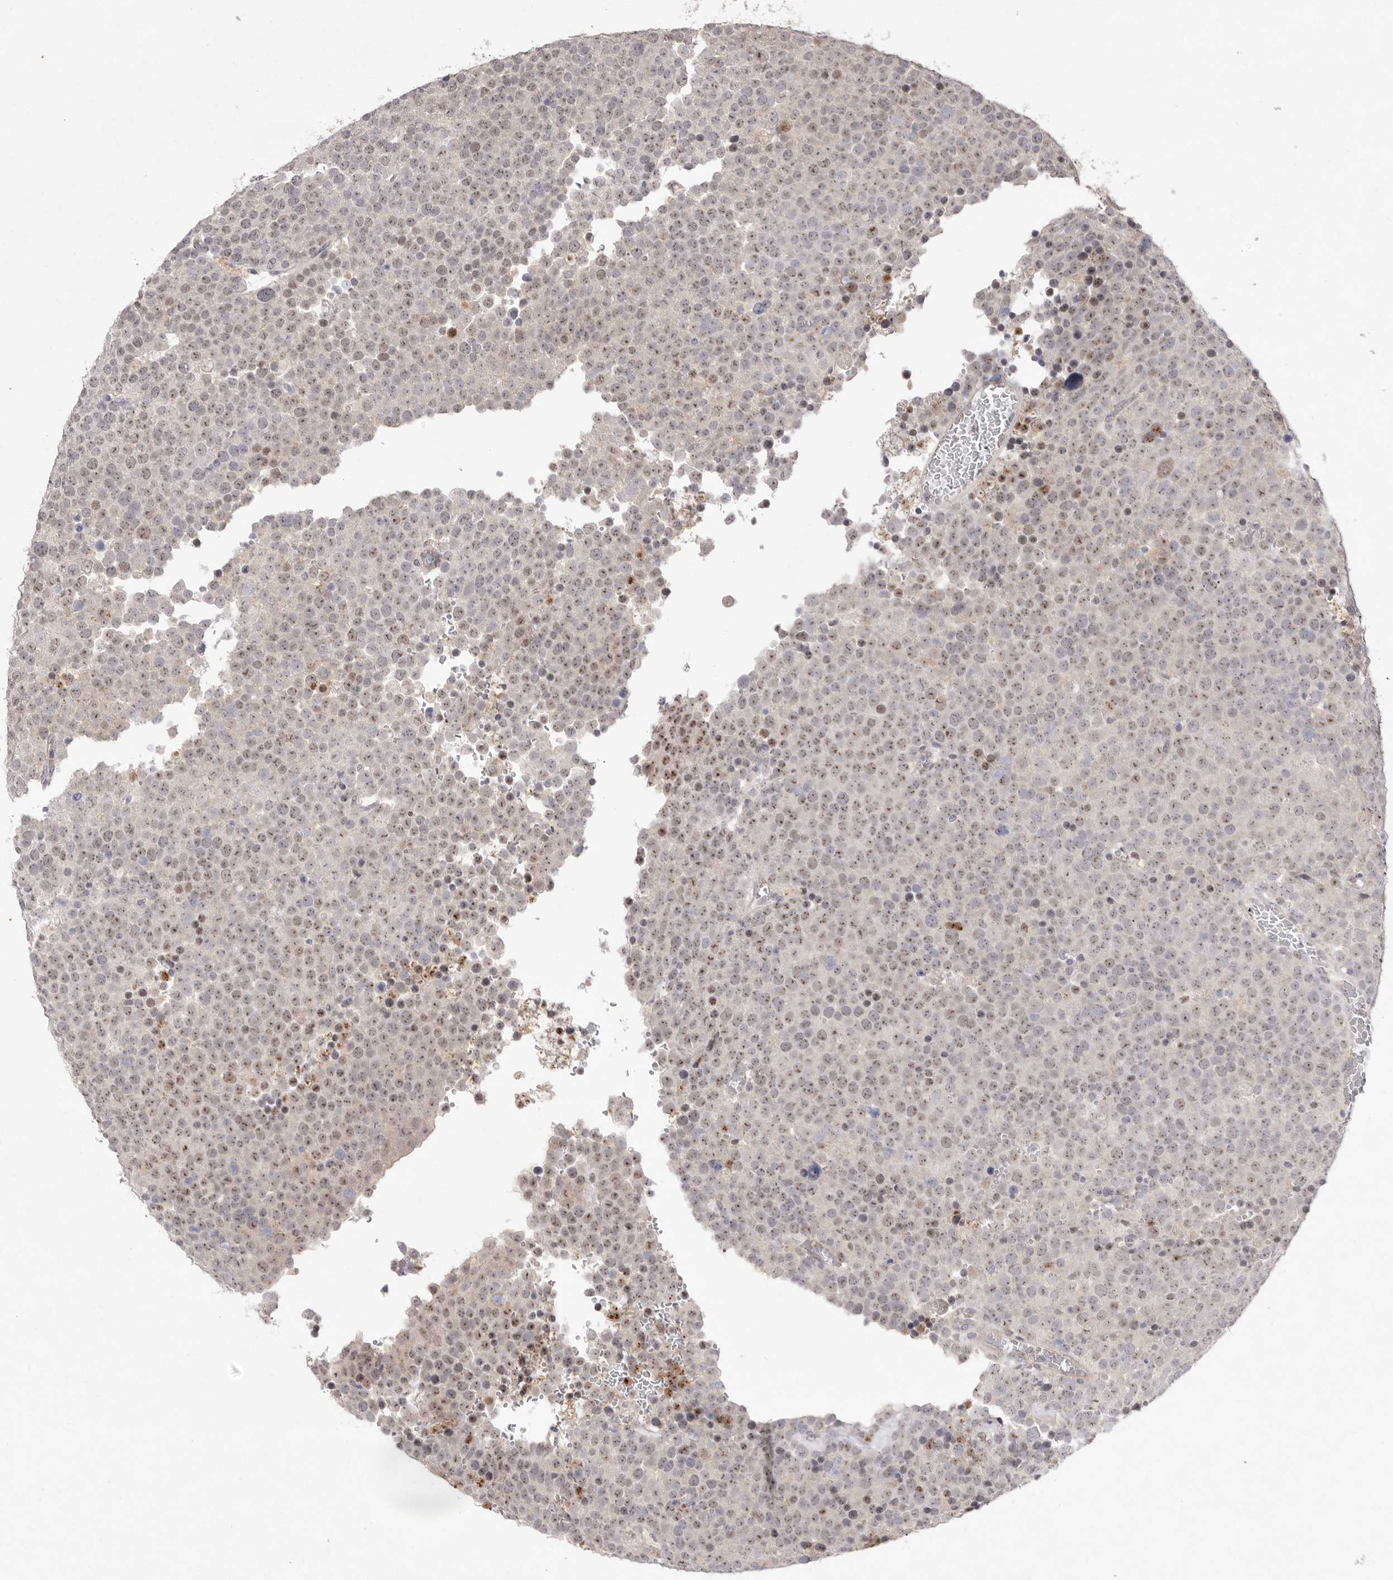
{"staining": {"intensity": "weak", "quantity": ">75%", "location": "nuclear"}, "tissue": "testis cancer", "cell_type": "Tumor cells", "image_type": "cancer", "snomed": [{"axis": "morphology", "description": "Seminoma, NOS"}, {"axis": "topography", "description": "Testis"}], "caption": "Tumor cells exhibit low levels of weak nuclear staining in about >75% of cells in human testis cancer.", "gene": "TADA1", "patient": {"sex": "male", "age": 71}}